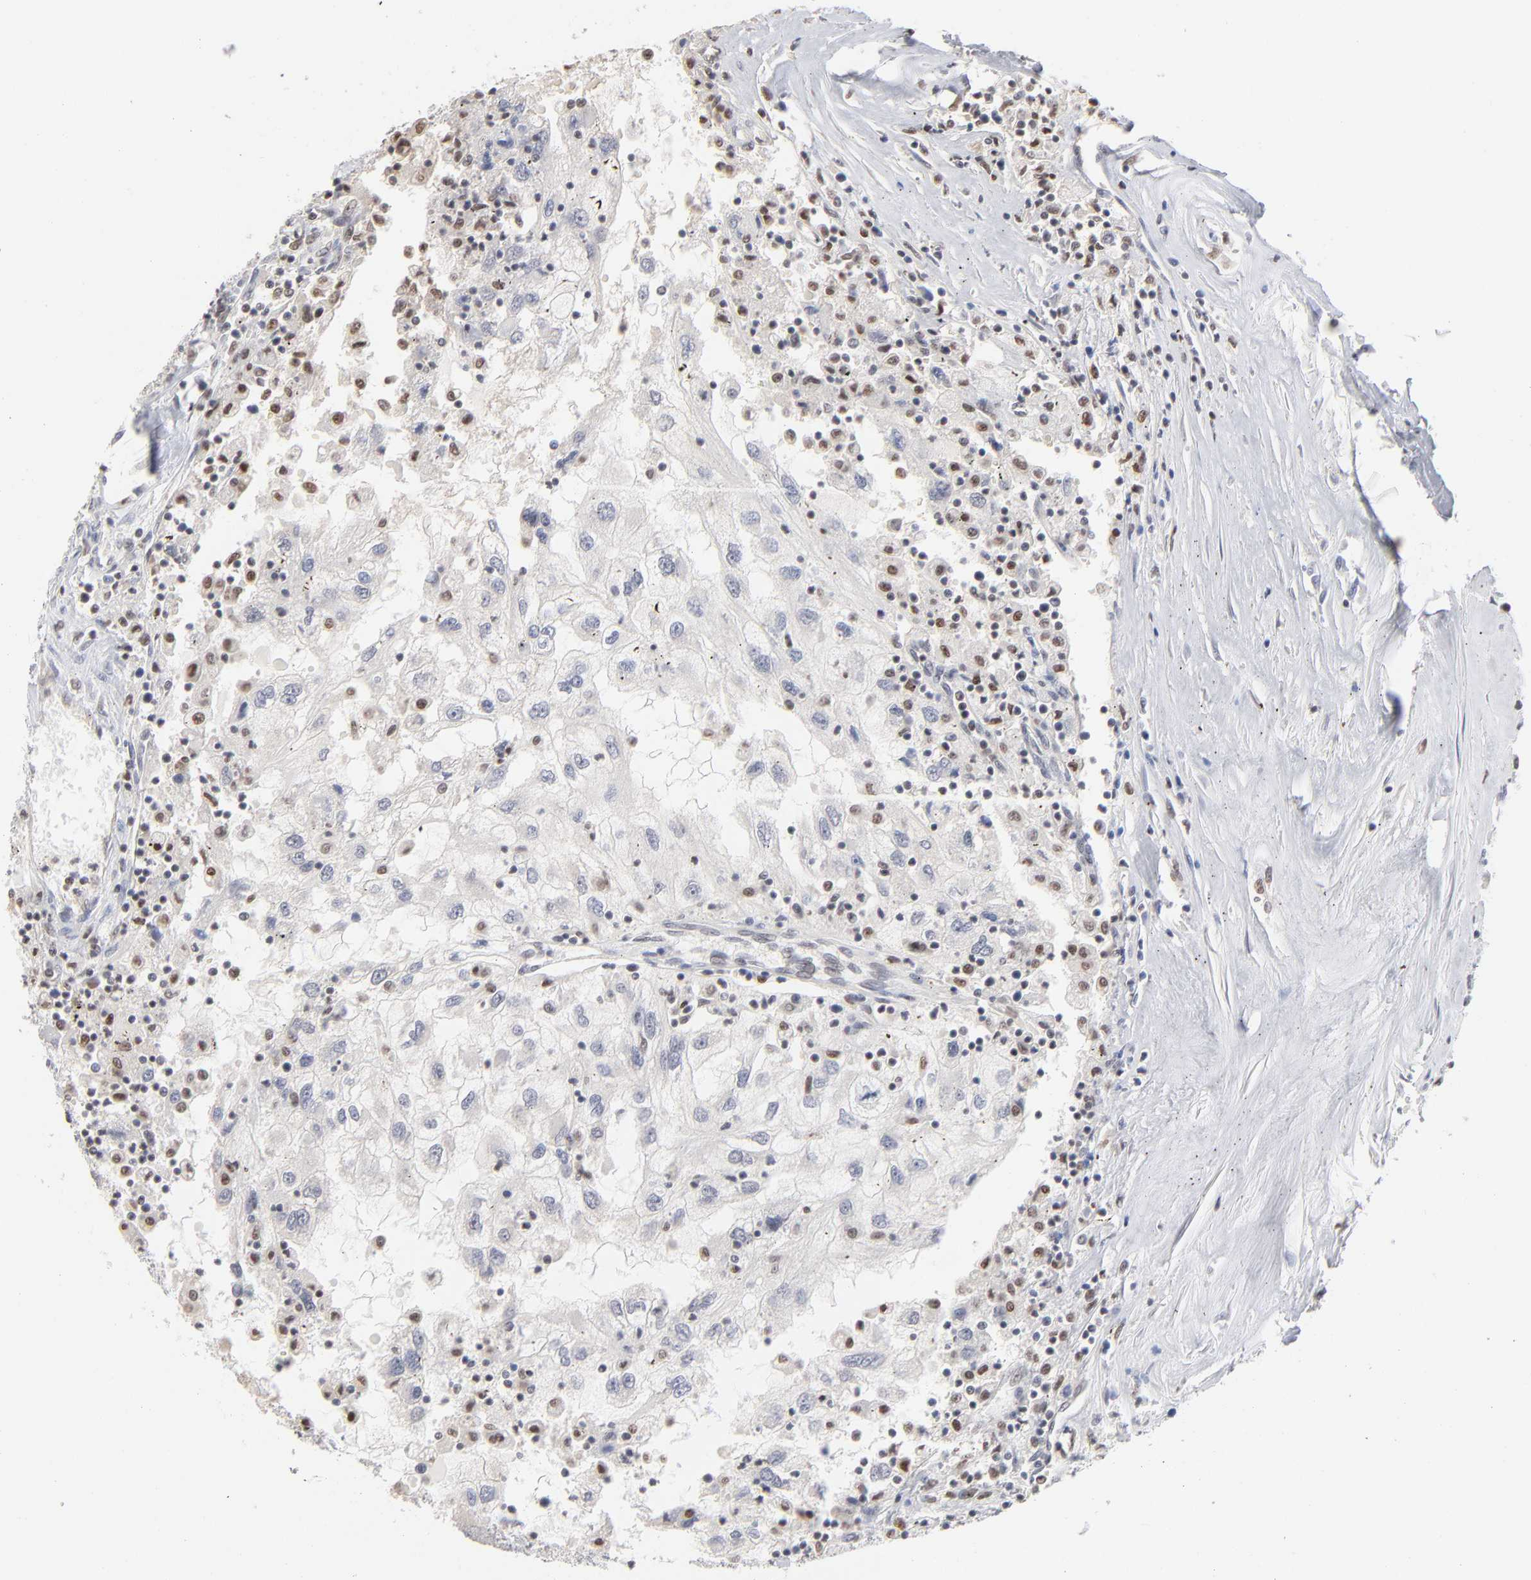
{"staining": {"intensity": "negative", "quantity": "none", "location": "none"}, "tissue": "renal cancer", "cell_type": "Tumor cells", "image_type": "cancer", "snomed": [{"axis": "morphology", "description": "Normal tissue, NOS"}, {"axis": "morphology", "description": "Adenocarcinoma, NOS"}, {"axis": "topography", "description": "Kidney"}], "caption": "Histopathology image shows no significant protein expression in tumor cells of renal adenocarcinoma.", "gene": "MAX", "patient": {"sex": "male", "age": 71}}